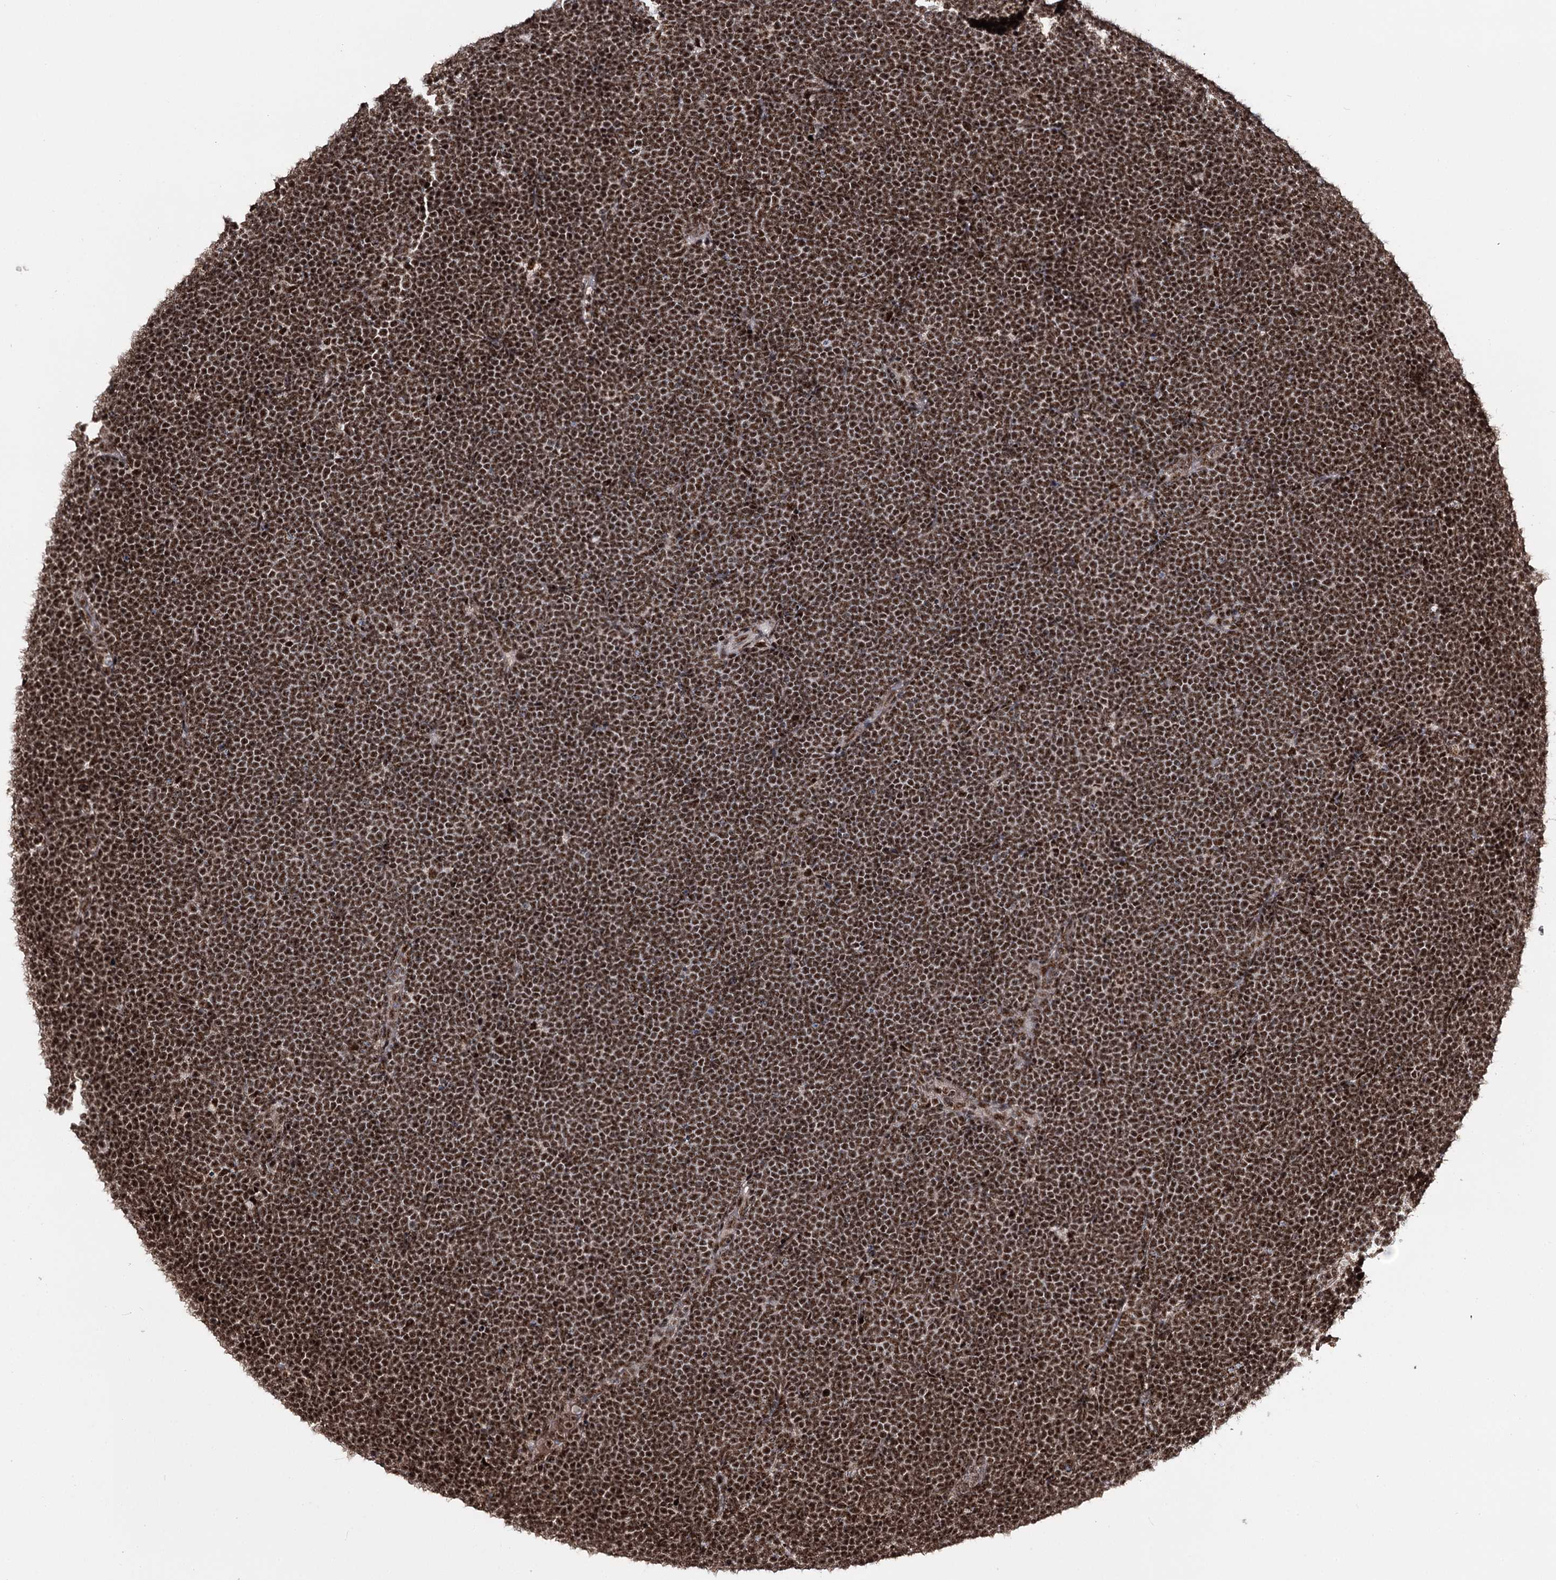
{"staining": {"intensity": "strong", "quantity": ">75%", "location": "nuclear"}, "tissue": "lymphoma", "cell_type": "Tumor cells", "image_type": "cancer", "snomed": [{"axis": "morphology", "description": "Malignant lymphoma, non-Hodgkin's type, High grade"}, {"axis": "topography", "description": "Lymph node"}], "caption": "IHC of high-grade malignant lymphoma, non-Hodgkin's type demonstrates high levels of strong nuclear expression in approximately >75% of tumor cells.", "gene": "PRPF40A", "patient": {"sex": "male", "age": 13}}